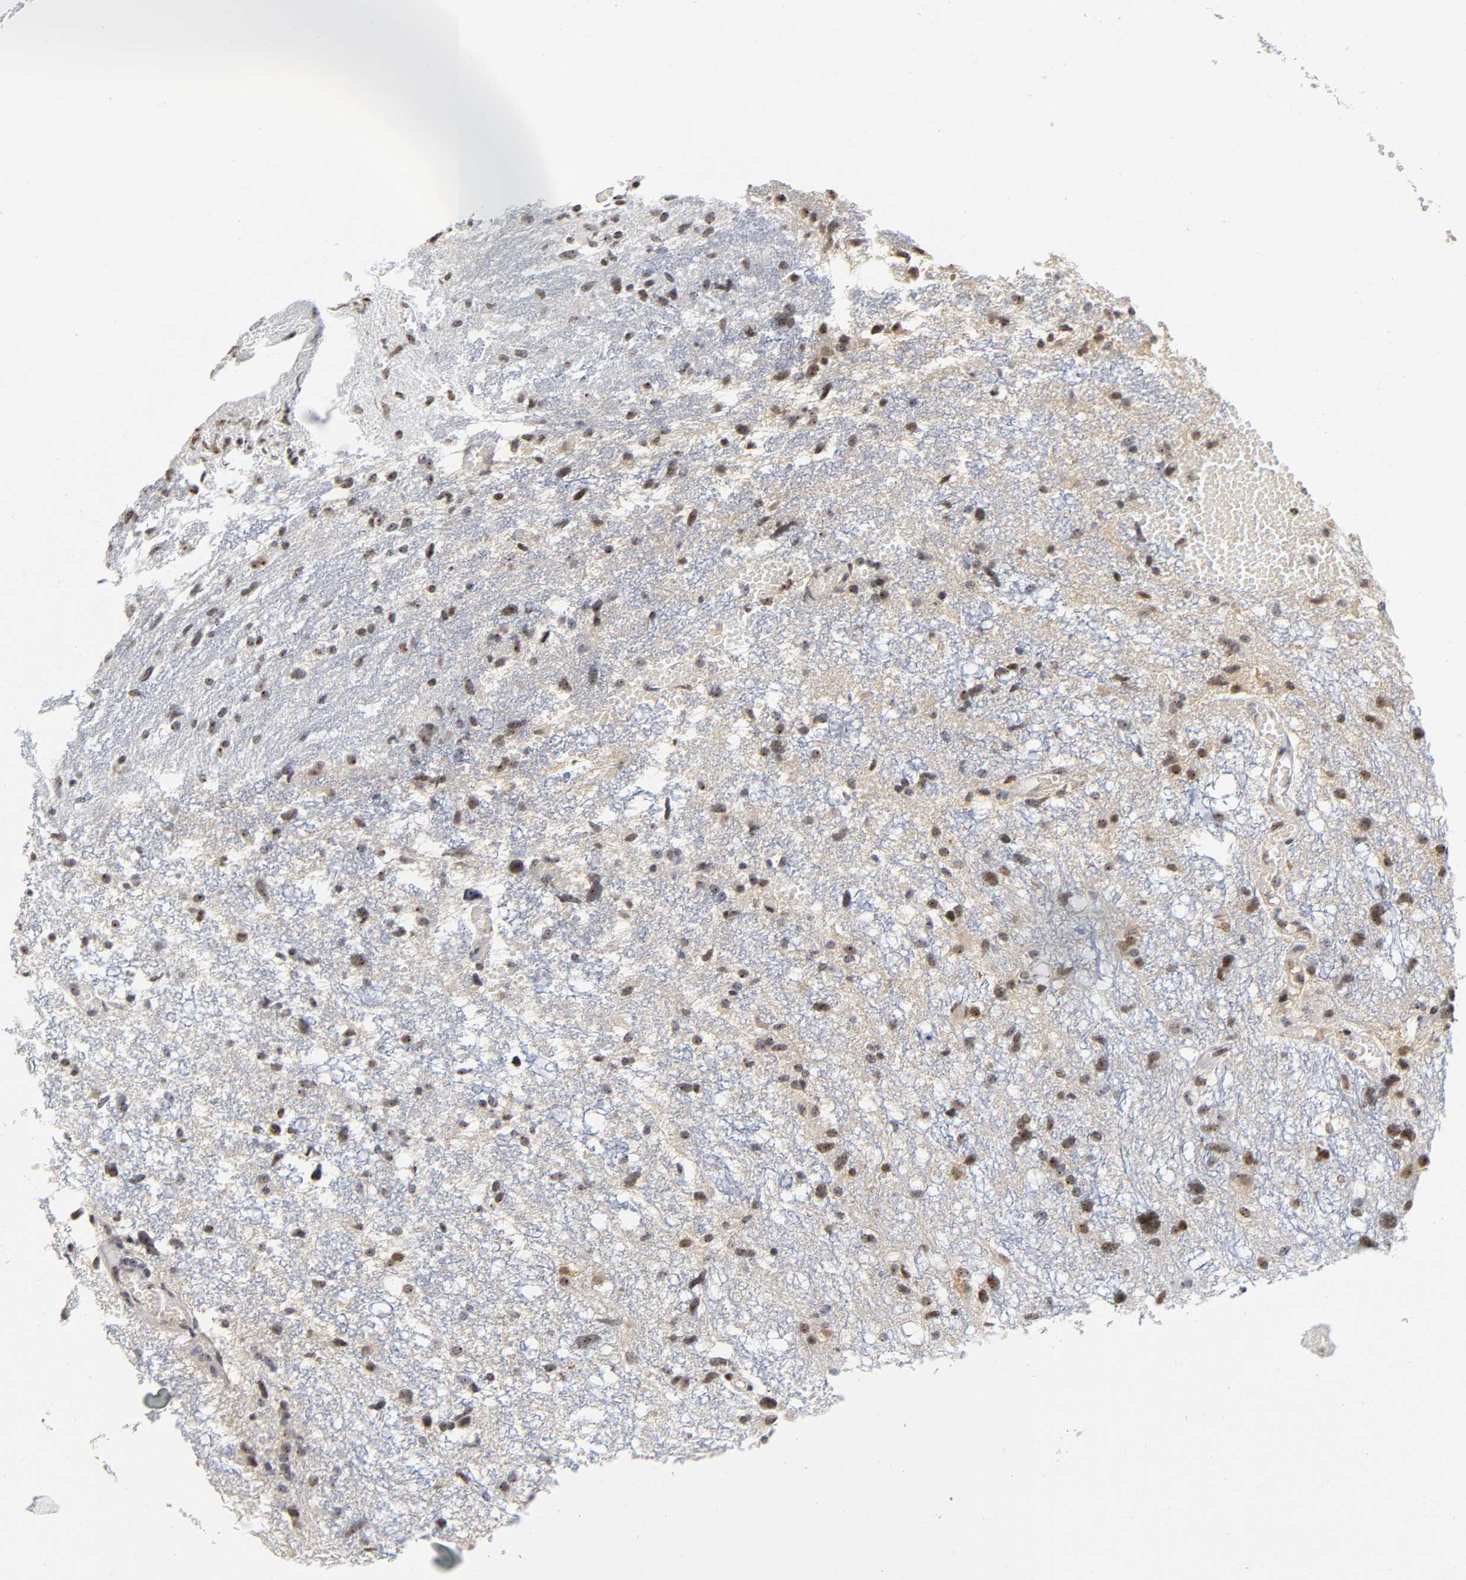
{"staining": {"intensity": "strong", "quantity": ">75%", "location": "nuclear"}, "tissue": "glioma", "cell_type": "Tumor cells", "image_type": "cancer", "snomed": [{"axis": "morphology", "description": "Glioma, malignant, High grade"}, {"axis": "topography", "description": "Brain"}], "caption": "DAB (3,3'-diaminobenzidine) immunohistochemical staining of high-grade glioma (malignant) displays strong nuclear protein positivity in approximately >75% of tumor cells.", "gene": "UBTF", "patient": {"sex": "female", "age": 59}}